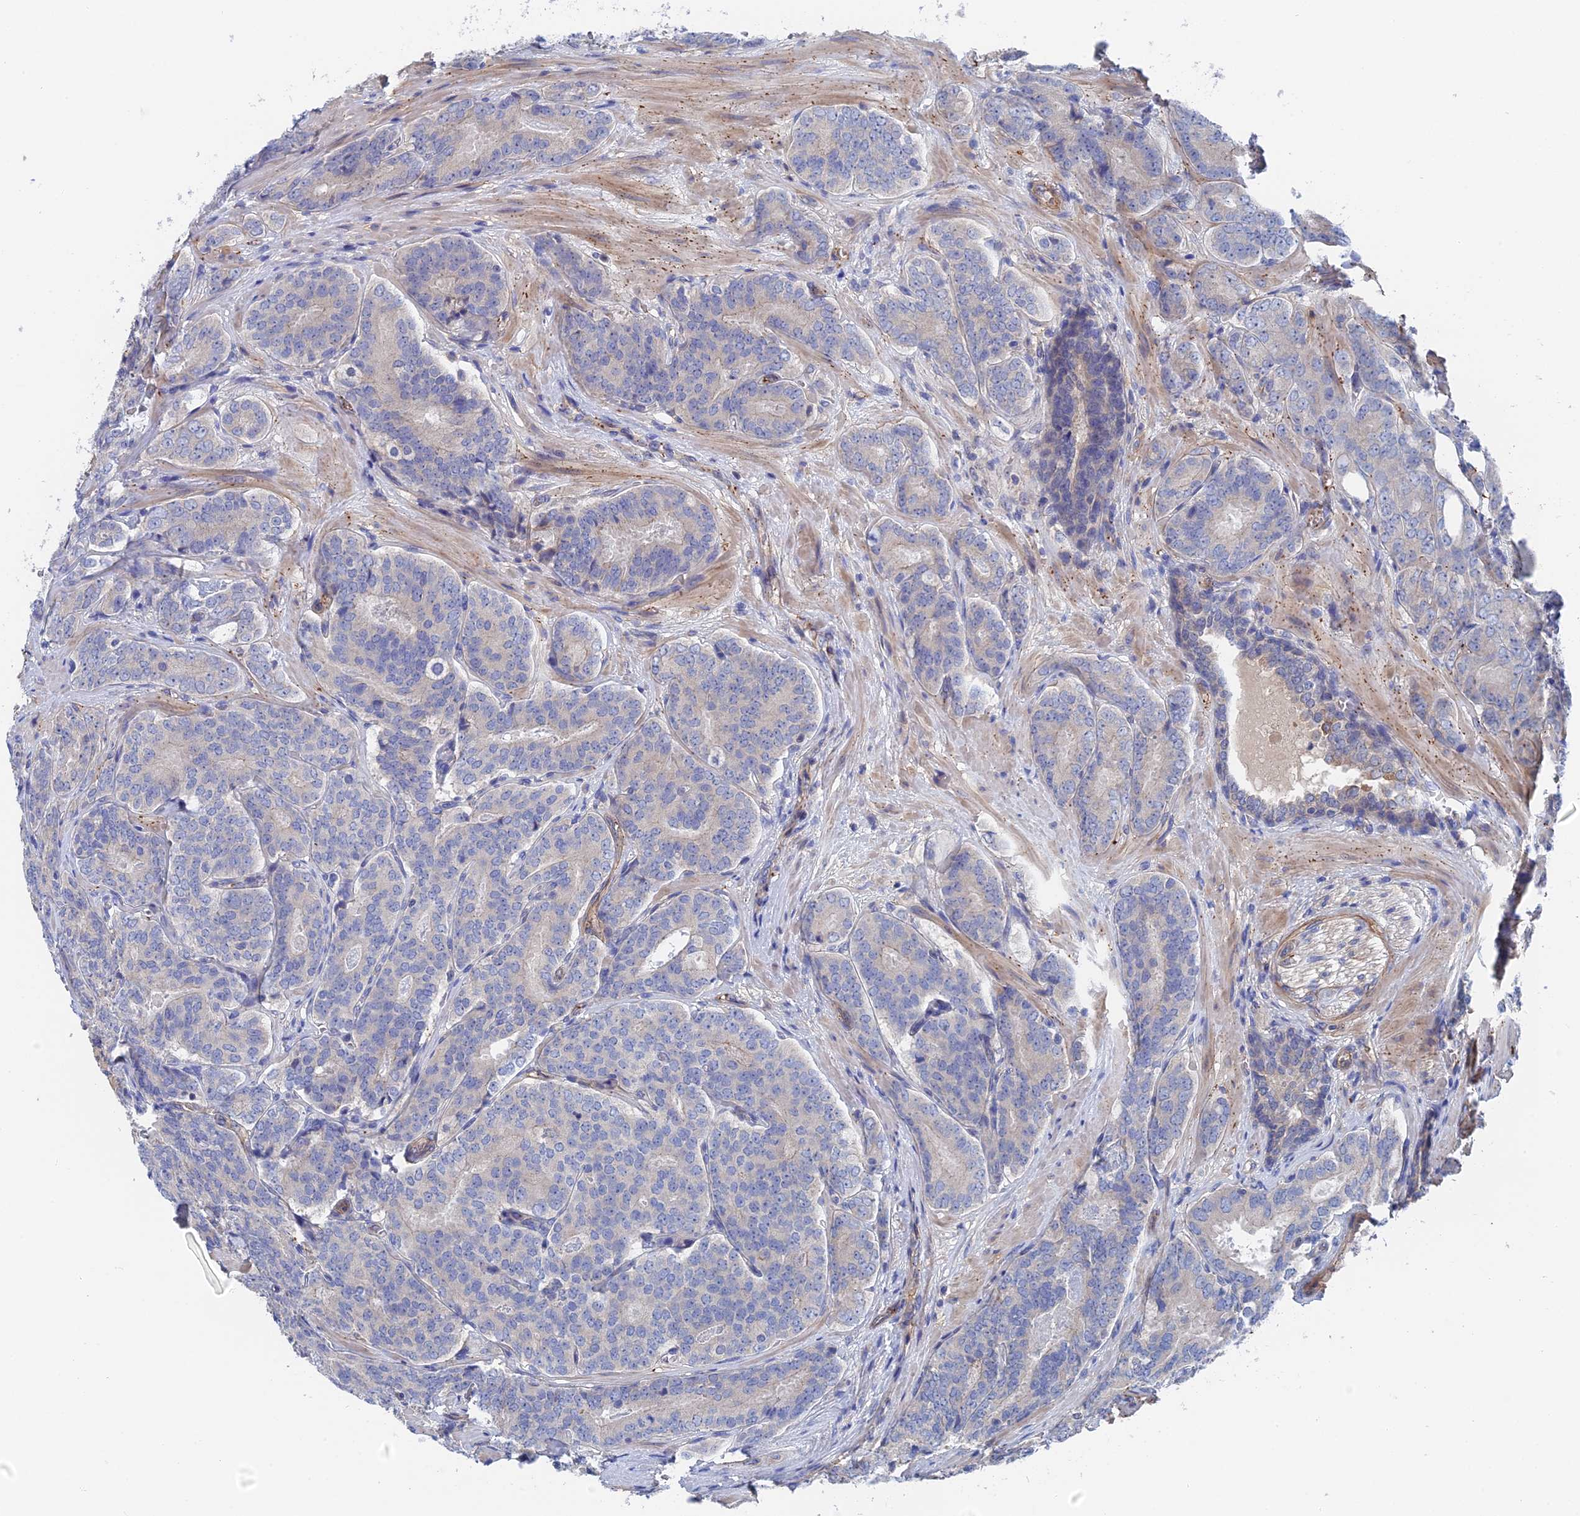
{"staining": {"intensity": "negative", "quantity": "none", "location": "none"}, "tissue": "prostate cancer", "cell_type": "Tumor cells", "image_type": "cancer", "snomed": [{"axis": "morphology", "description": "Adenocarcinoma, High grade"}, {"axis": "topography", "description": "Prostate"}], "caption": "A micrograph of human prostate cancer is negative for staining in tumor cells. (DAB (3,3'-diaminobenzidine) immunohistochemistry (IHC), high magnification).", "gene": "MTHFSD", "patient": {"sex": "male", "age": 63}}